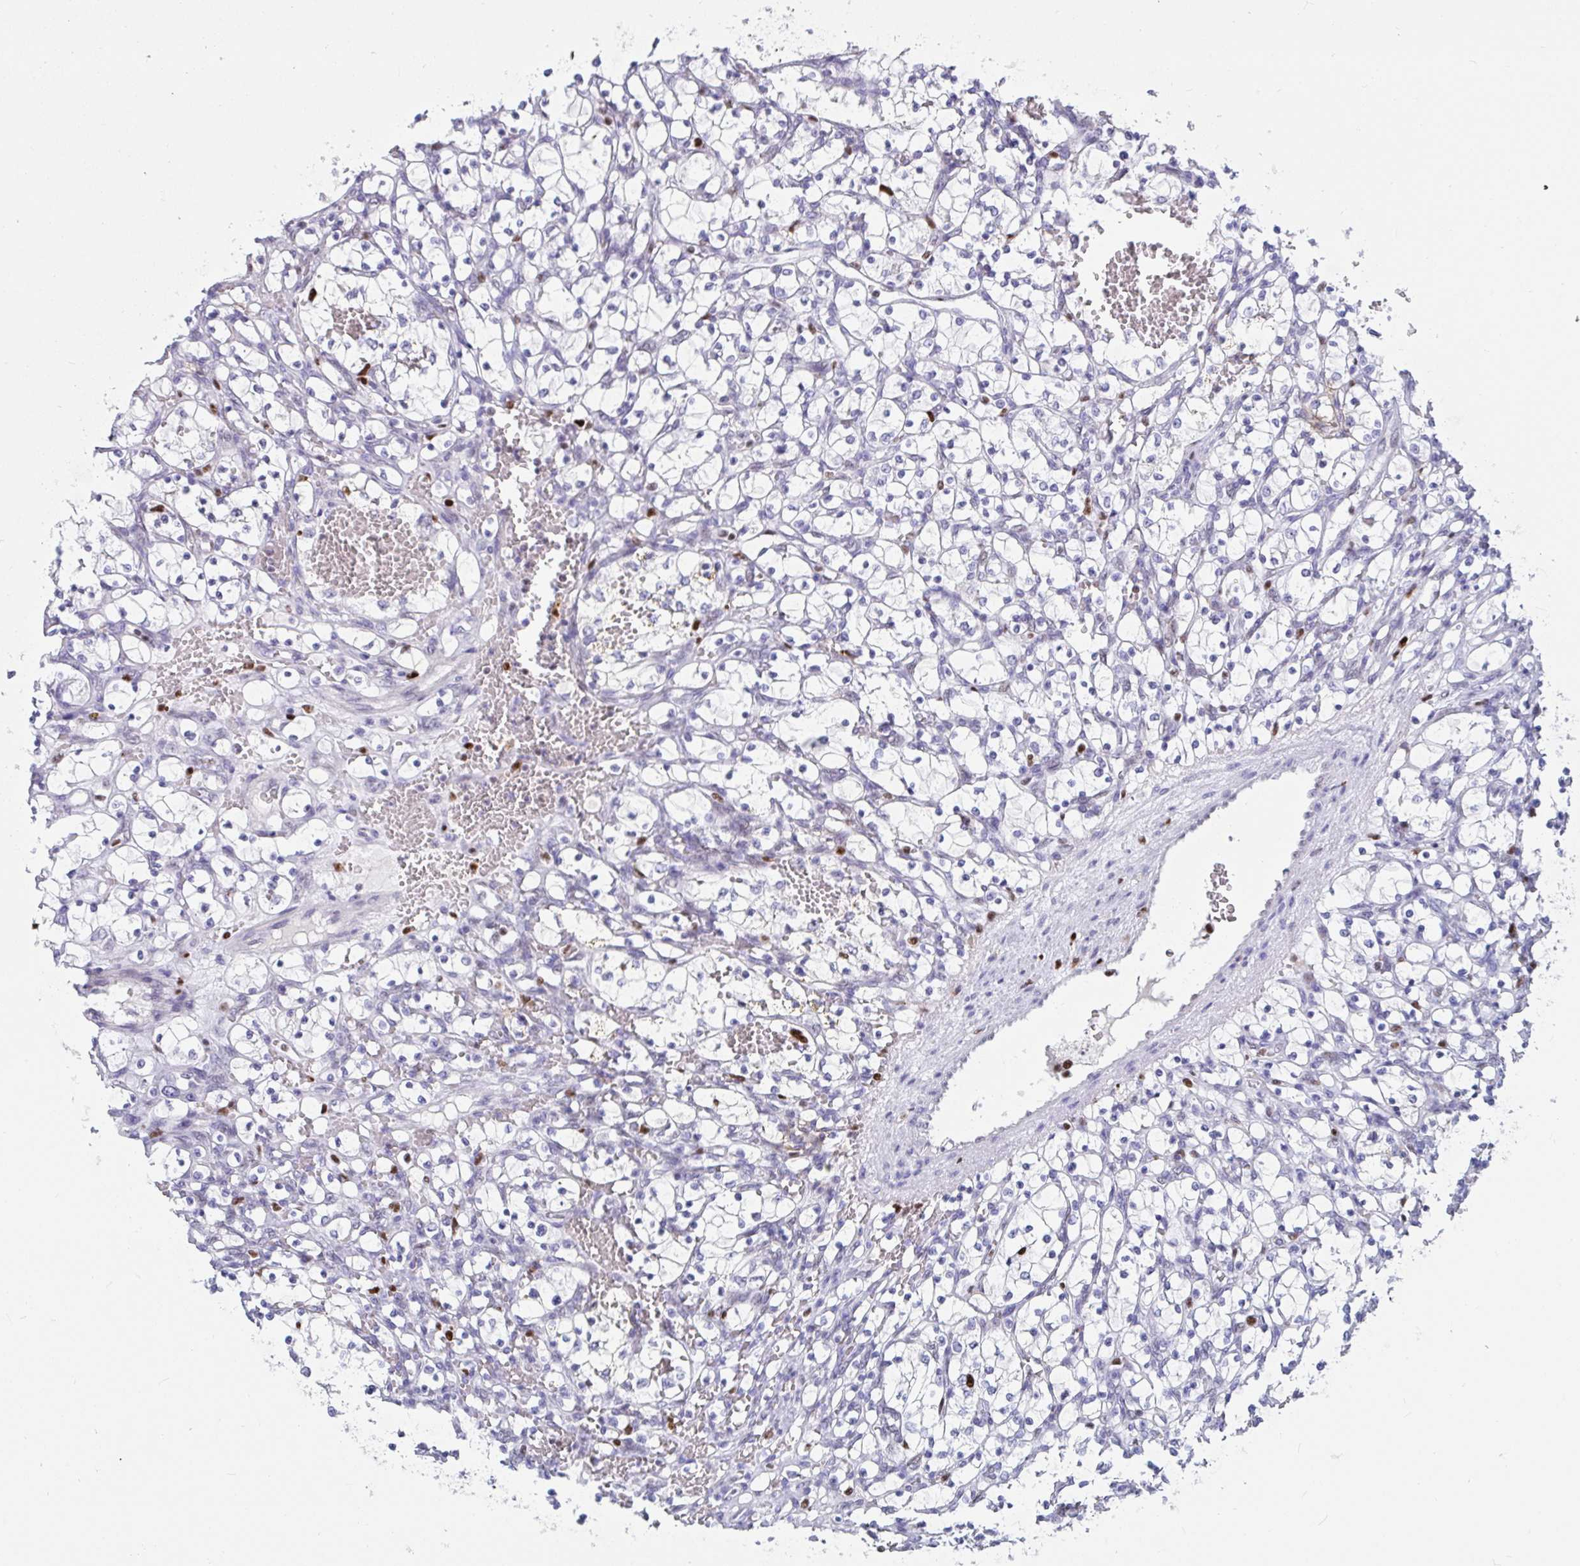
{"staining": {"intensity": "negative", "quantity": "none", "location": "none"}, "tissue": "renal cancer", "cell_type": "Tumor cells", "image_type": "cancer", "snomed": [{"axis": "morphology", "description": "Adenocarcinoma, NOS"}, {"axis": "topography", "description": "Kidney"}], "caption": "Image shows no protein positivity in tumor cells of renal cancer (adenocarcinoma) tissue.", "gene": "ZNF586", "patient": {"sex": "female", "age": 69}}